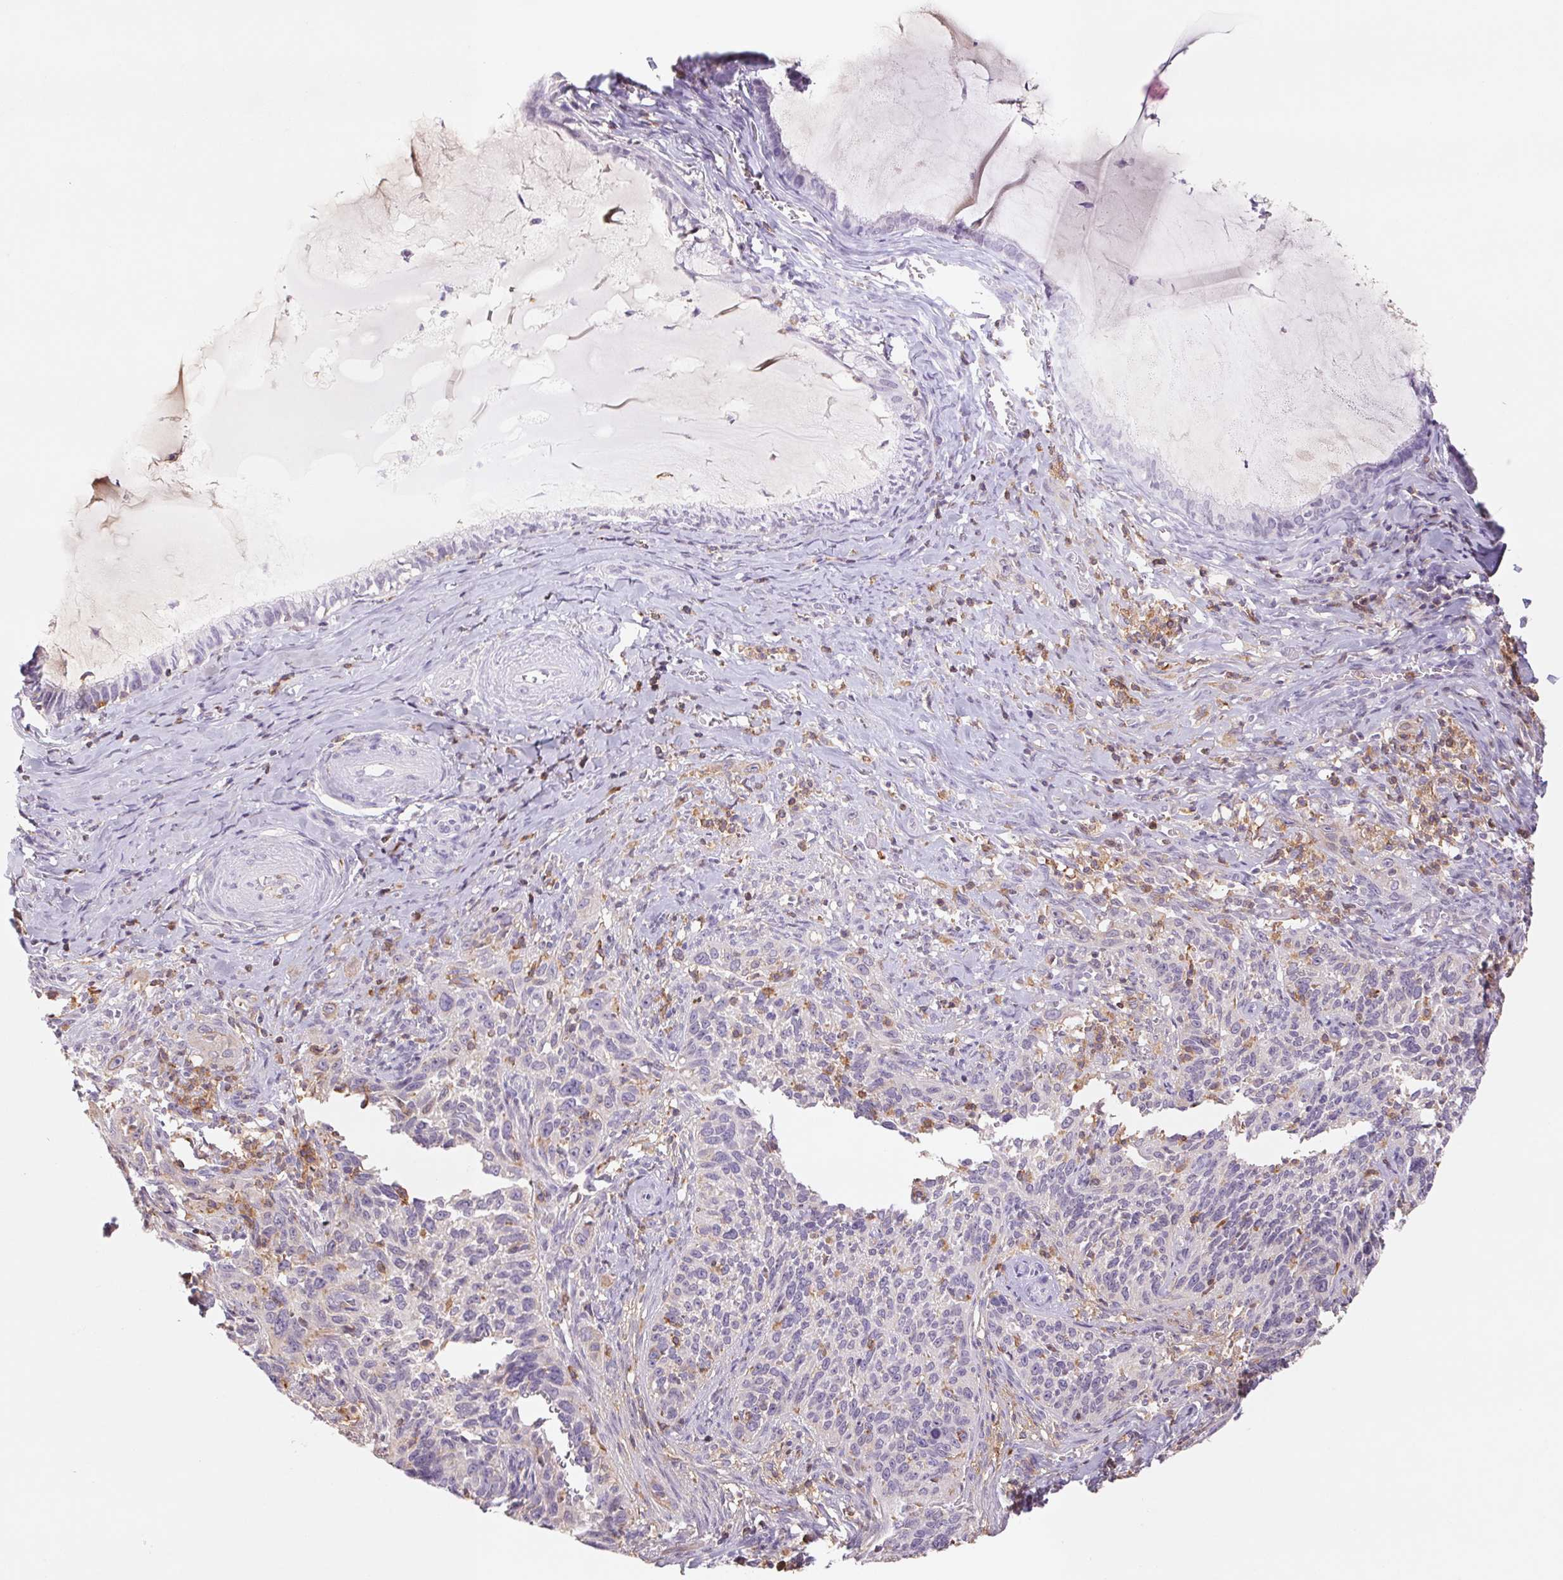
{"staining": {"intensity": "negative", "quantity": "none", "location": "none"}, "tissue": "cervical cancer", "cell_type": "Tumor cells", "image_type": "cancer", "snomed": [{"axis": "morphology", "description": "Squamous cell carcinoma, NOS"}, {"axis": "topography", "description": "Cervix"}], "caption": "High power microscopy photomicrograph of an IHC image of squamous cell carcinoma (cervical), revealing no significant expression in tumor cells. (DAB IHC, high magnification).", "gene": "KIF26A", "patient": {"sex": "female", "age": 51}}